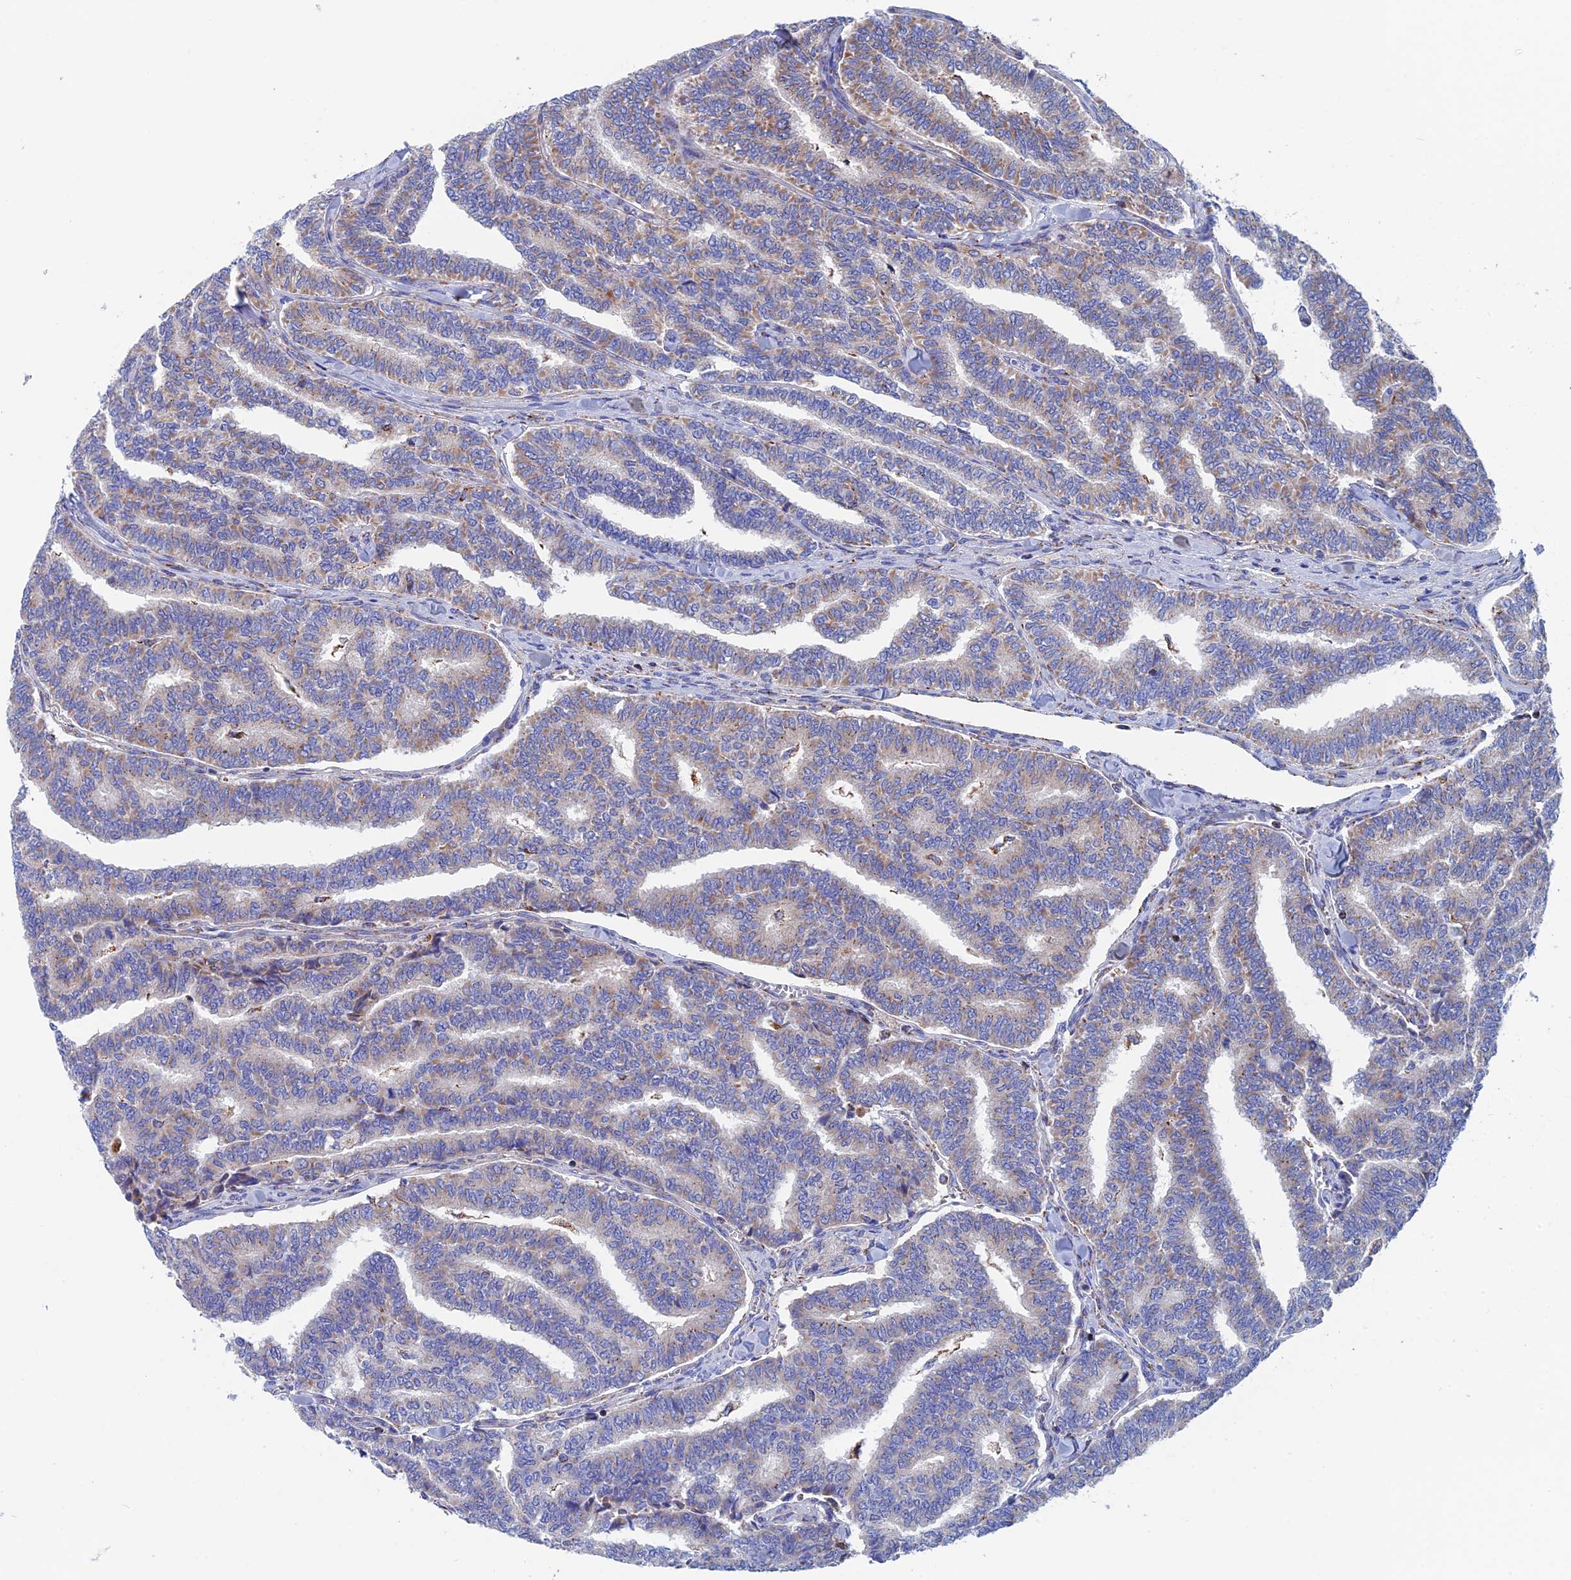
{"staining": {"intensity": "weak", "quantity": "25%-75%", "location": "cytoplasmic/membranous"}, "tissue": "thyroid cancer", "cell_type": "Tumor cells", "image_type": "cancer", "snomed": [{"axis": "morphology", "description": "Papillary adenocarcinoma, NOS"}, {"axis": "topography", "description": "Thyroid gland"}], "caption": "The immunohistochemical stain labels weak cytoplasmic/membranous staining in tumor cells of papillary adenocarcinoma (thyroid) tissue.", "gene": "WDR83", "patient": {"sex": "female", "age": 35}}